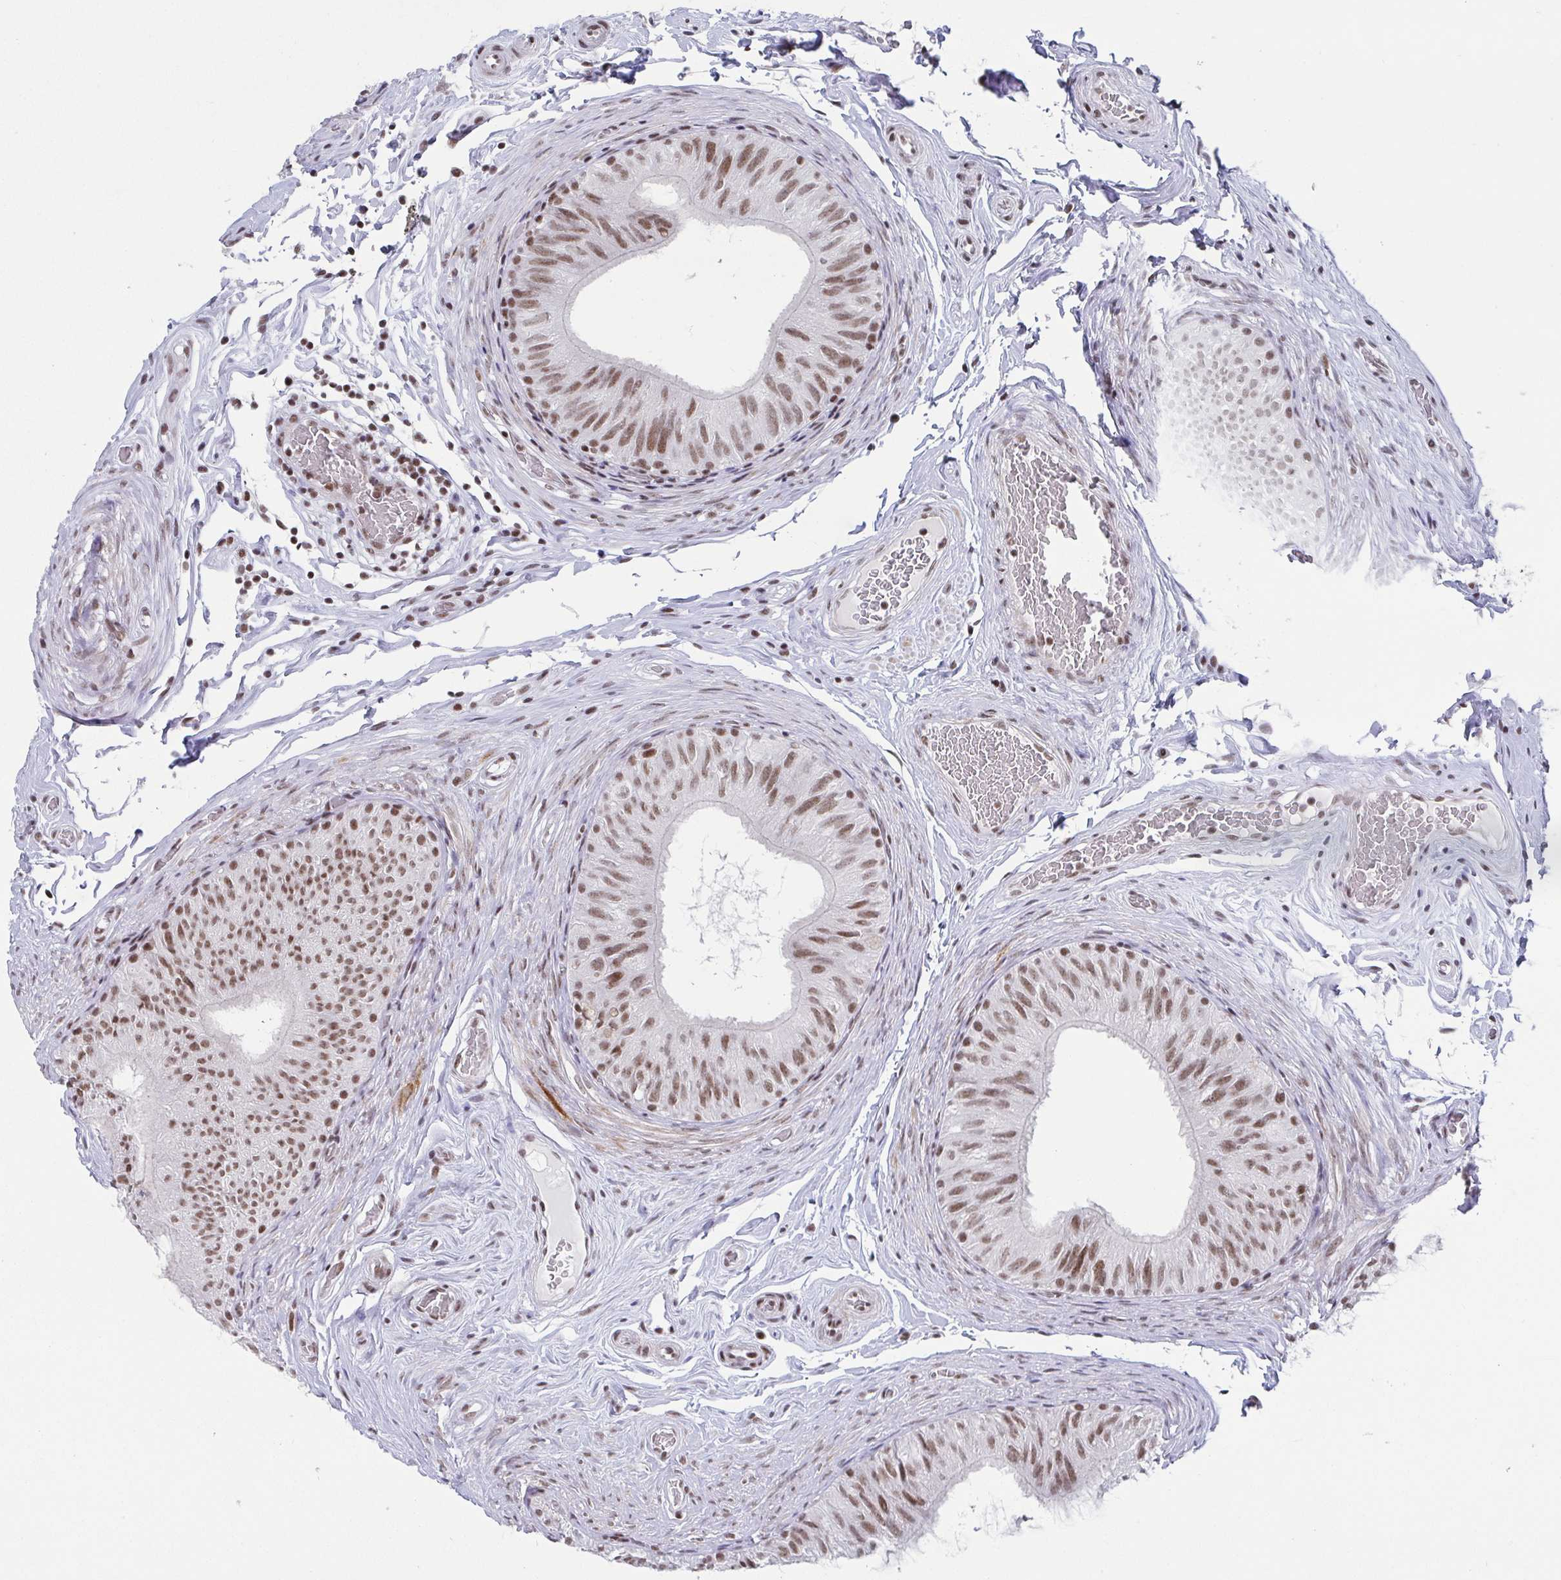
{"staining": {"intensity": "moderate", "quantity": ">75%", "location": "nuclear"}, "tissue": "epididymis", "cell_type": "Glandular cells", "image_type": "normal", "snomed": [{"axis": "morphology", "description": "Normal tissue, NOS"}, {"axis": "topography", "description": "Epididymis, spermatic cord, NOS"}, {"axis": "topography", "description": "Epididymis"}], "caption": "The histopathology image reveals staining of normal epididymis, revealing moderate nuclear protein staining (brown color) within glandular cells. (DAB = brown stain, brightfield microscopy at high magnification).", "gene": "CTCF", "patient": {"sex": "male", "age": 31}}